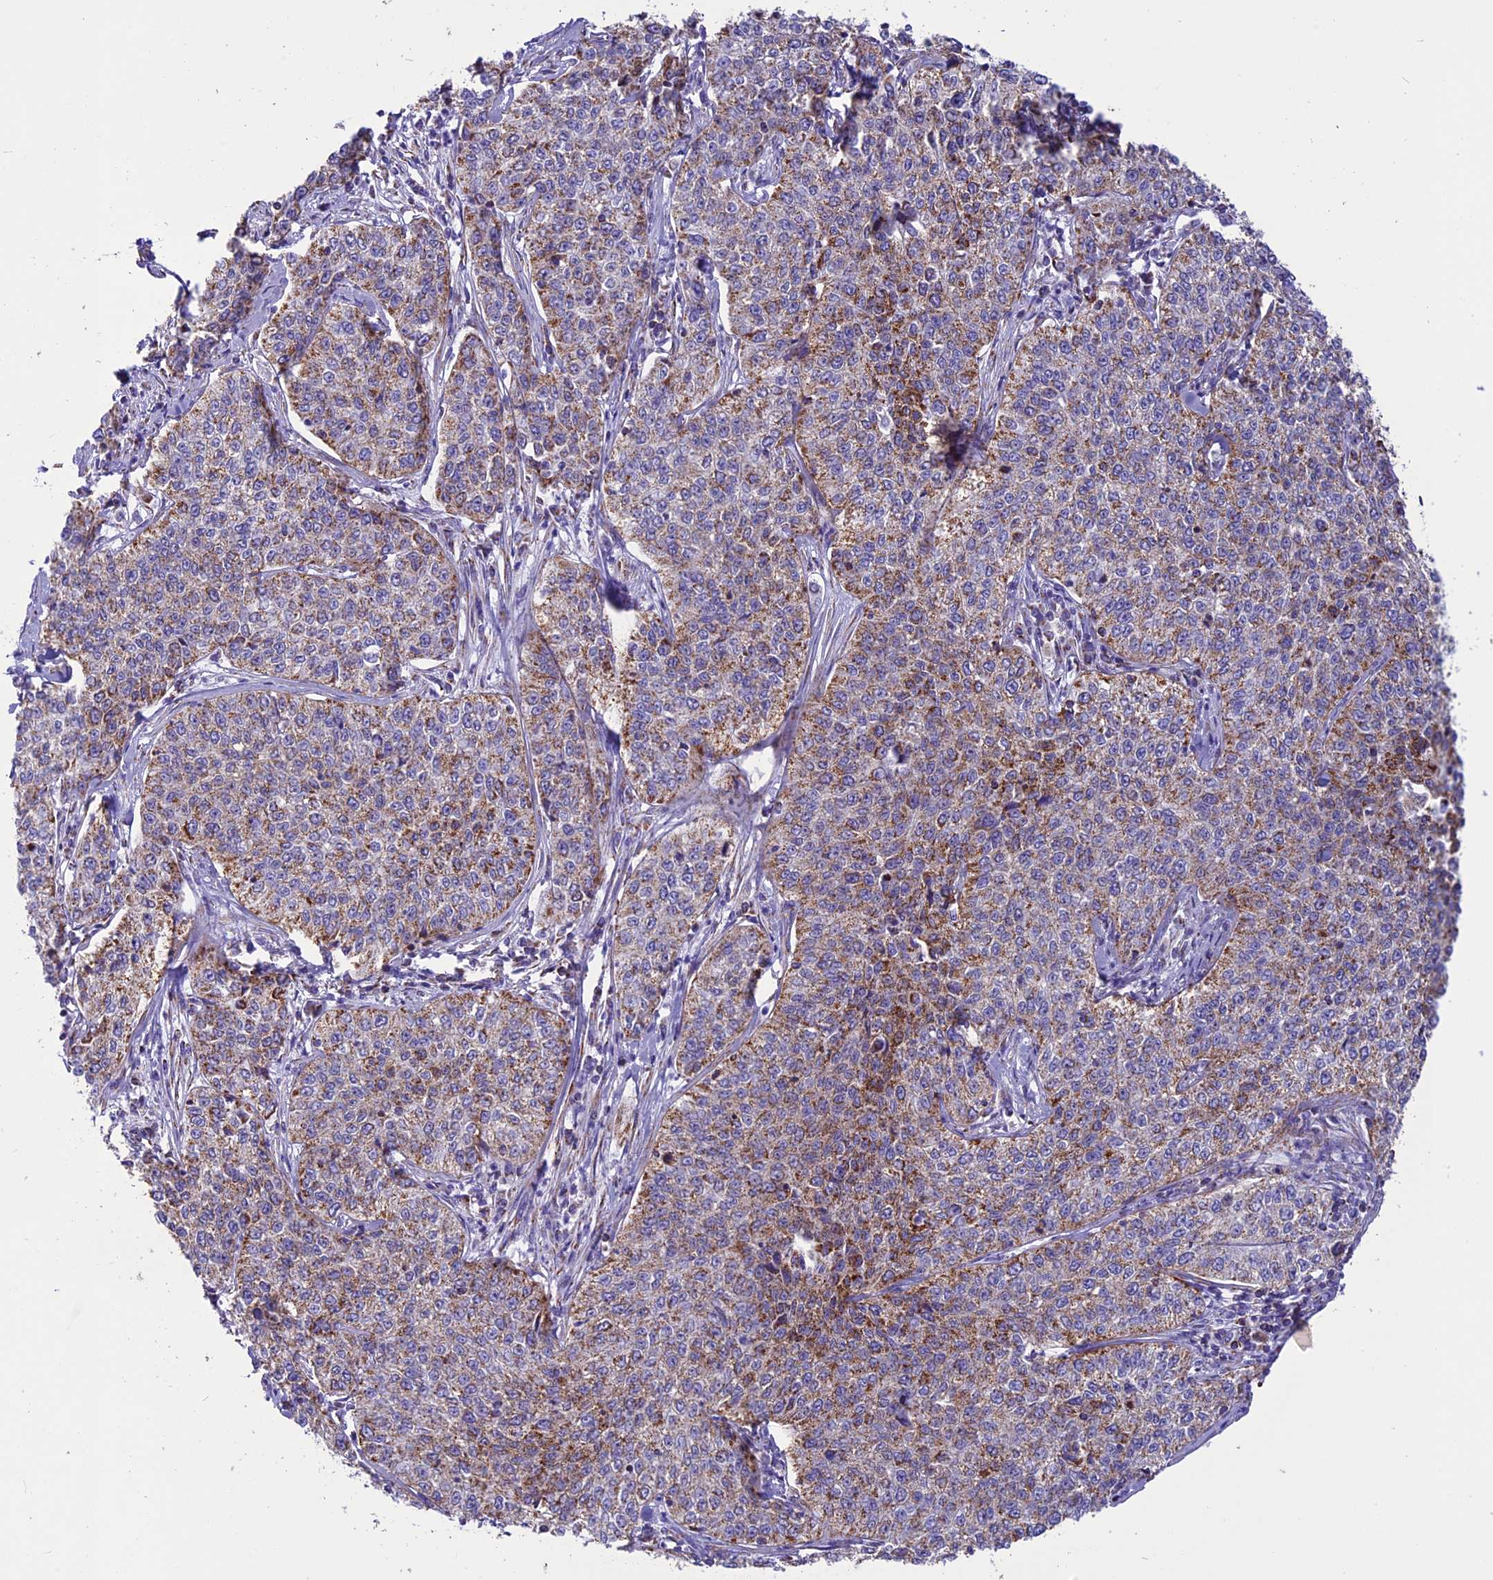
{"staining": {"intensity": "moderate", "quantity": "25%-75%", "location": "cytoplasmic/membranous"}, "tissue": "cervical cancer", "cell_type": "Tumor cells", "image_type": "cancer", "snomed": [{"axis": "morphology", "description": "Squamous cell carcinoma, NOS"}, {"axis": "topography", "description": "Cervix"}], "caption": "DAB immunohistochemical staining of squamous cell carcinoma (cervical) demonstrates moderate cytoplasmic/membranous protein staining in approximately 25%-75% of tumor cells.", "gene": "ICA1L", "patient": {"sex": "female", "age": 35}}